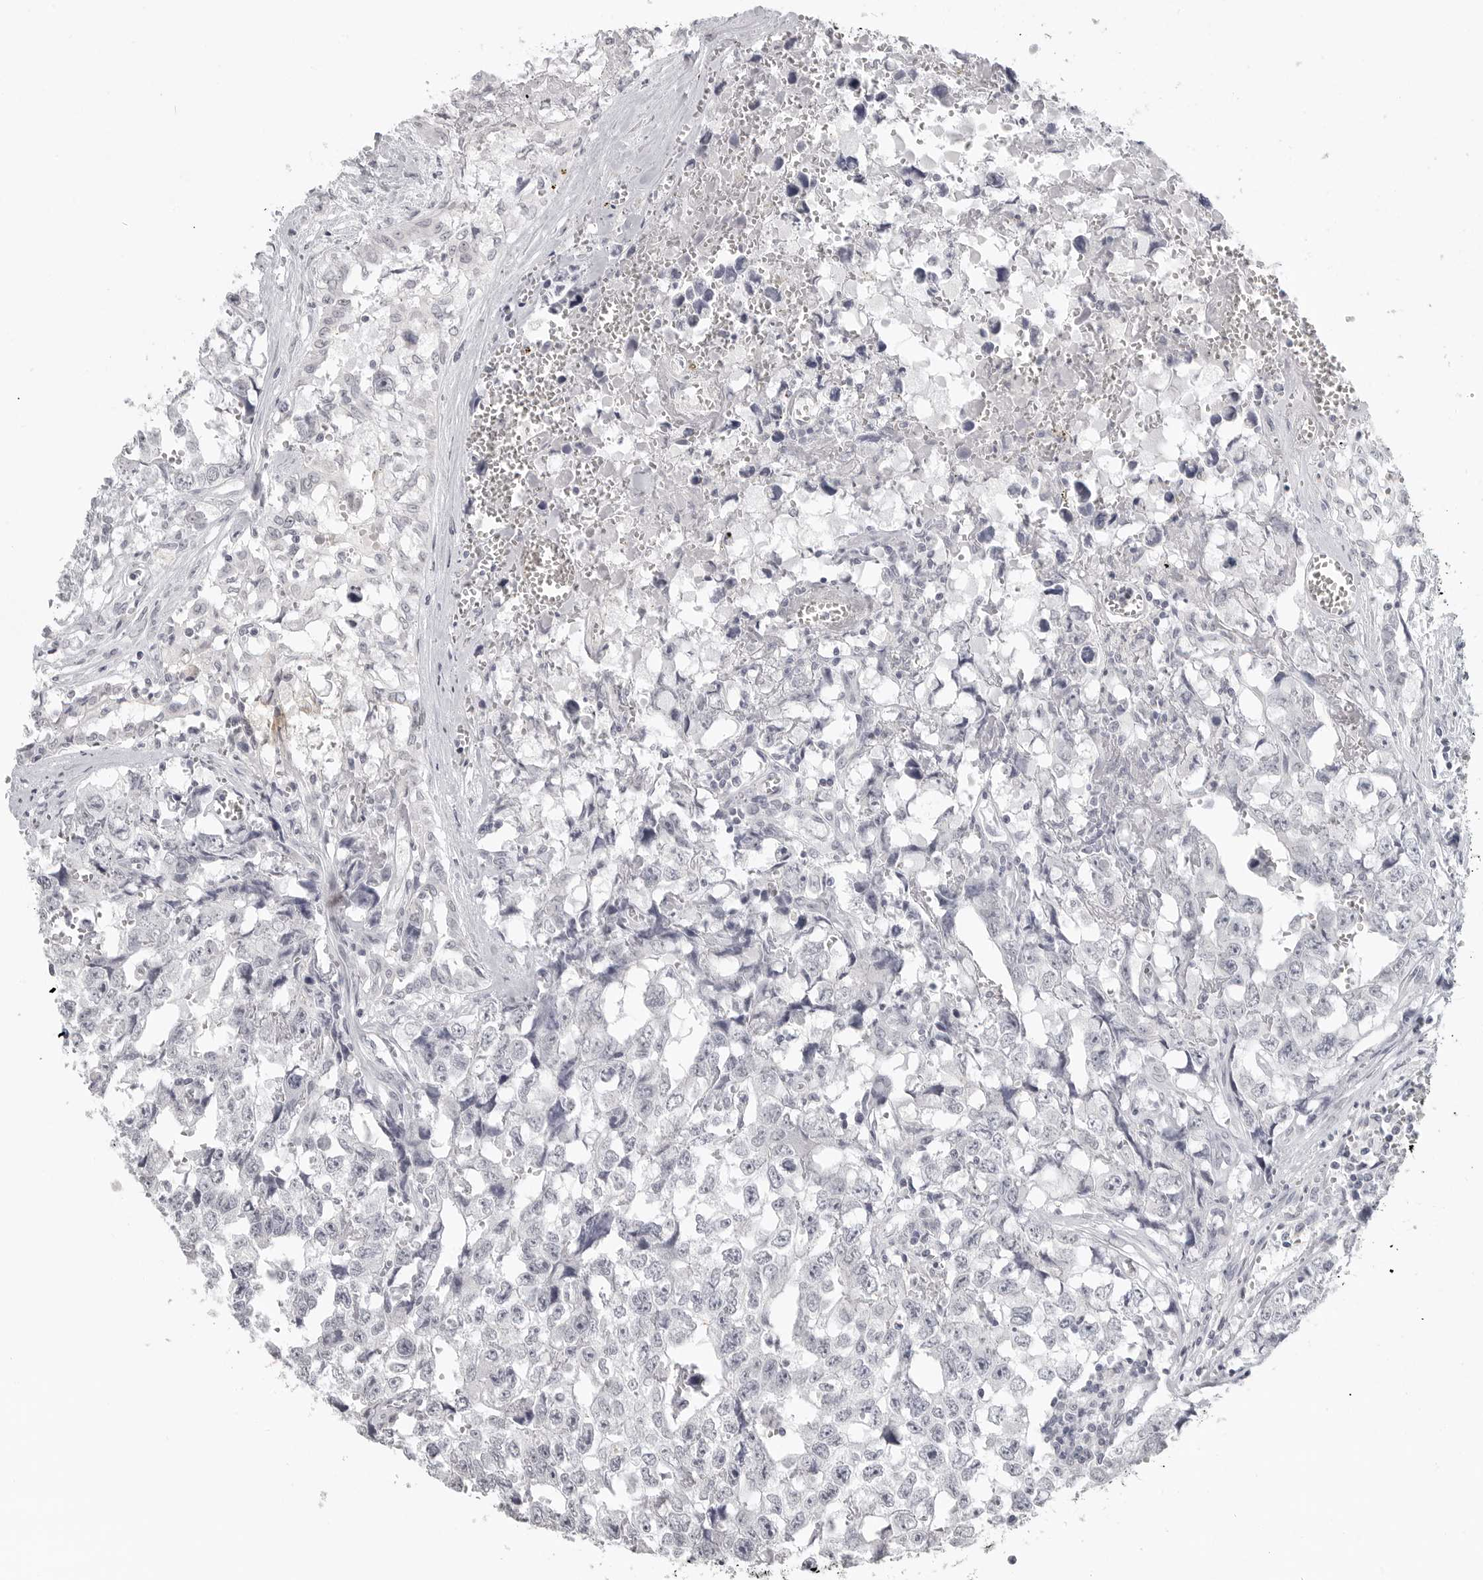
{"staining": {"intensity": "negative", "quantity": "none", "location": "none"}, "tissue": "testis cancer", "cell_type": "Tumor cells", "image_type": "cancer", "snomed": [{"axis": "morphology", "description": "Carcinoma, Embryonal, NOS"}, {"axis": "topography", "description": "Testis"}], "caption": "Tumor cells show no significant positivity in embryonal carcinoma (testis). (Stains: DAB IHC with hematoxylin counter stain, Microscopy: brightfield microscopy at high magnification).", "gene": "BPIFA1", "patient": {"sex": "male", "age": 31}}